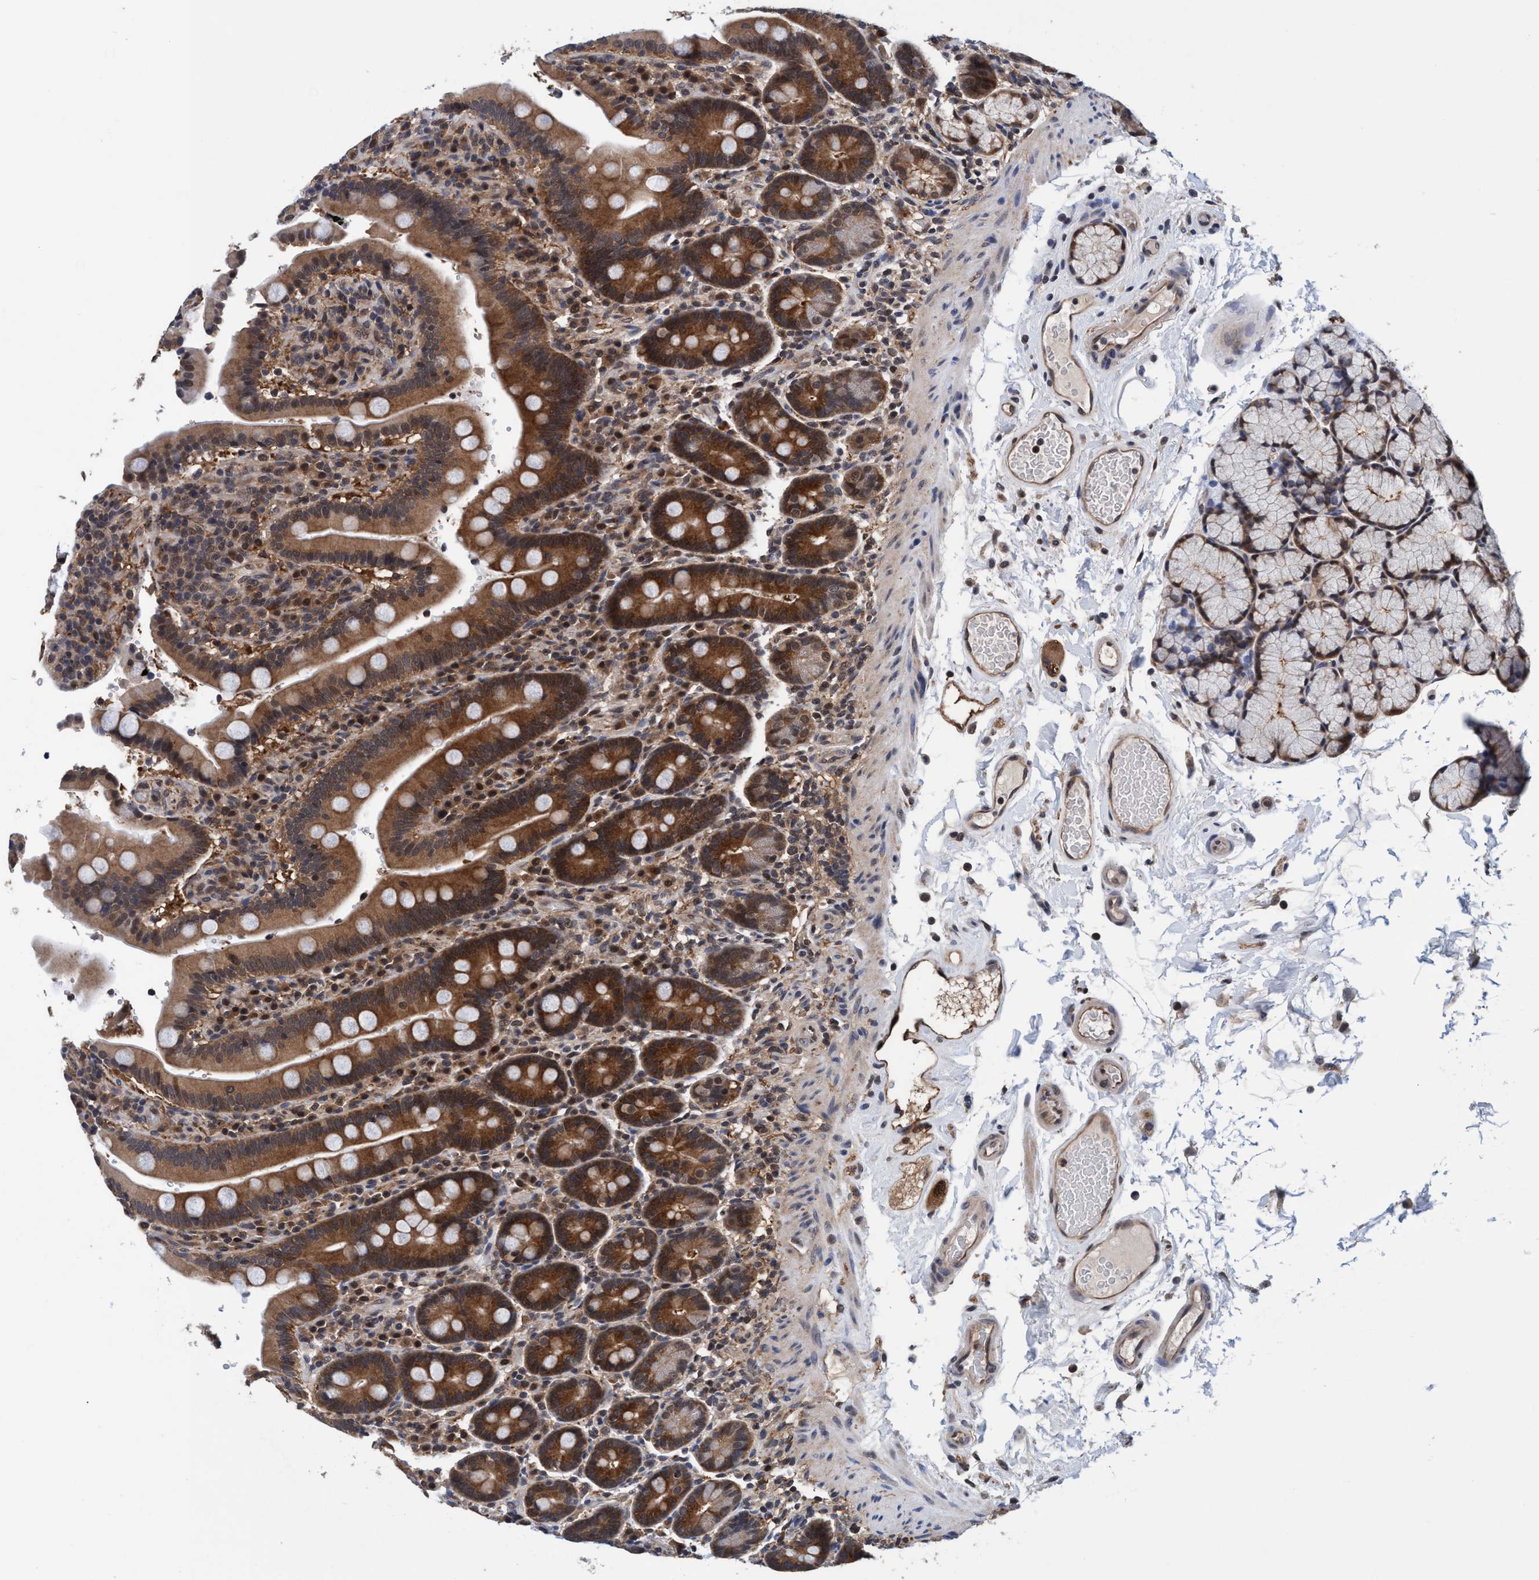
{"staining": {"intensity": "moderate", "quantity": ">75%", "location": "cytoplasmic/membranous,nuclear"}, "tissue": "duodenum", "cell_type": "Glandular cells", "image_type": "normal", "snomed": [{"axis": "morphology", "description": "Normal tissue, NOS"}, {"axis": "topography", "description": "Small intestine, NOS"}], "caption": "Immunohistochemistry (IHC) (DAB) staining of benign human duodenum exhibits moderate cytoplasmic/membranous,nuclear protein expression in approximately >75% of glandular cells.", "gene": "PSMD12", "patient": {"sex": "female", "age": 71}}